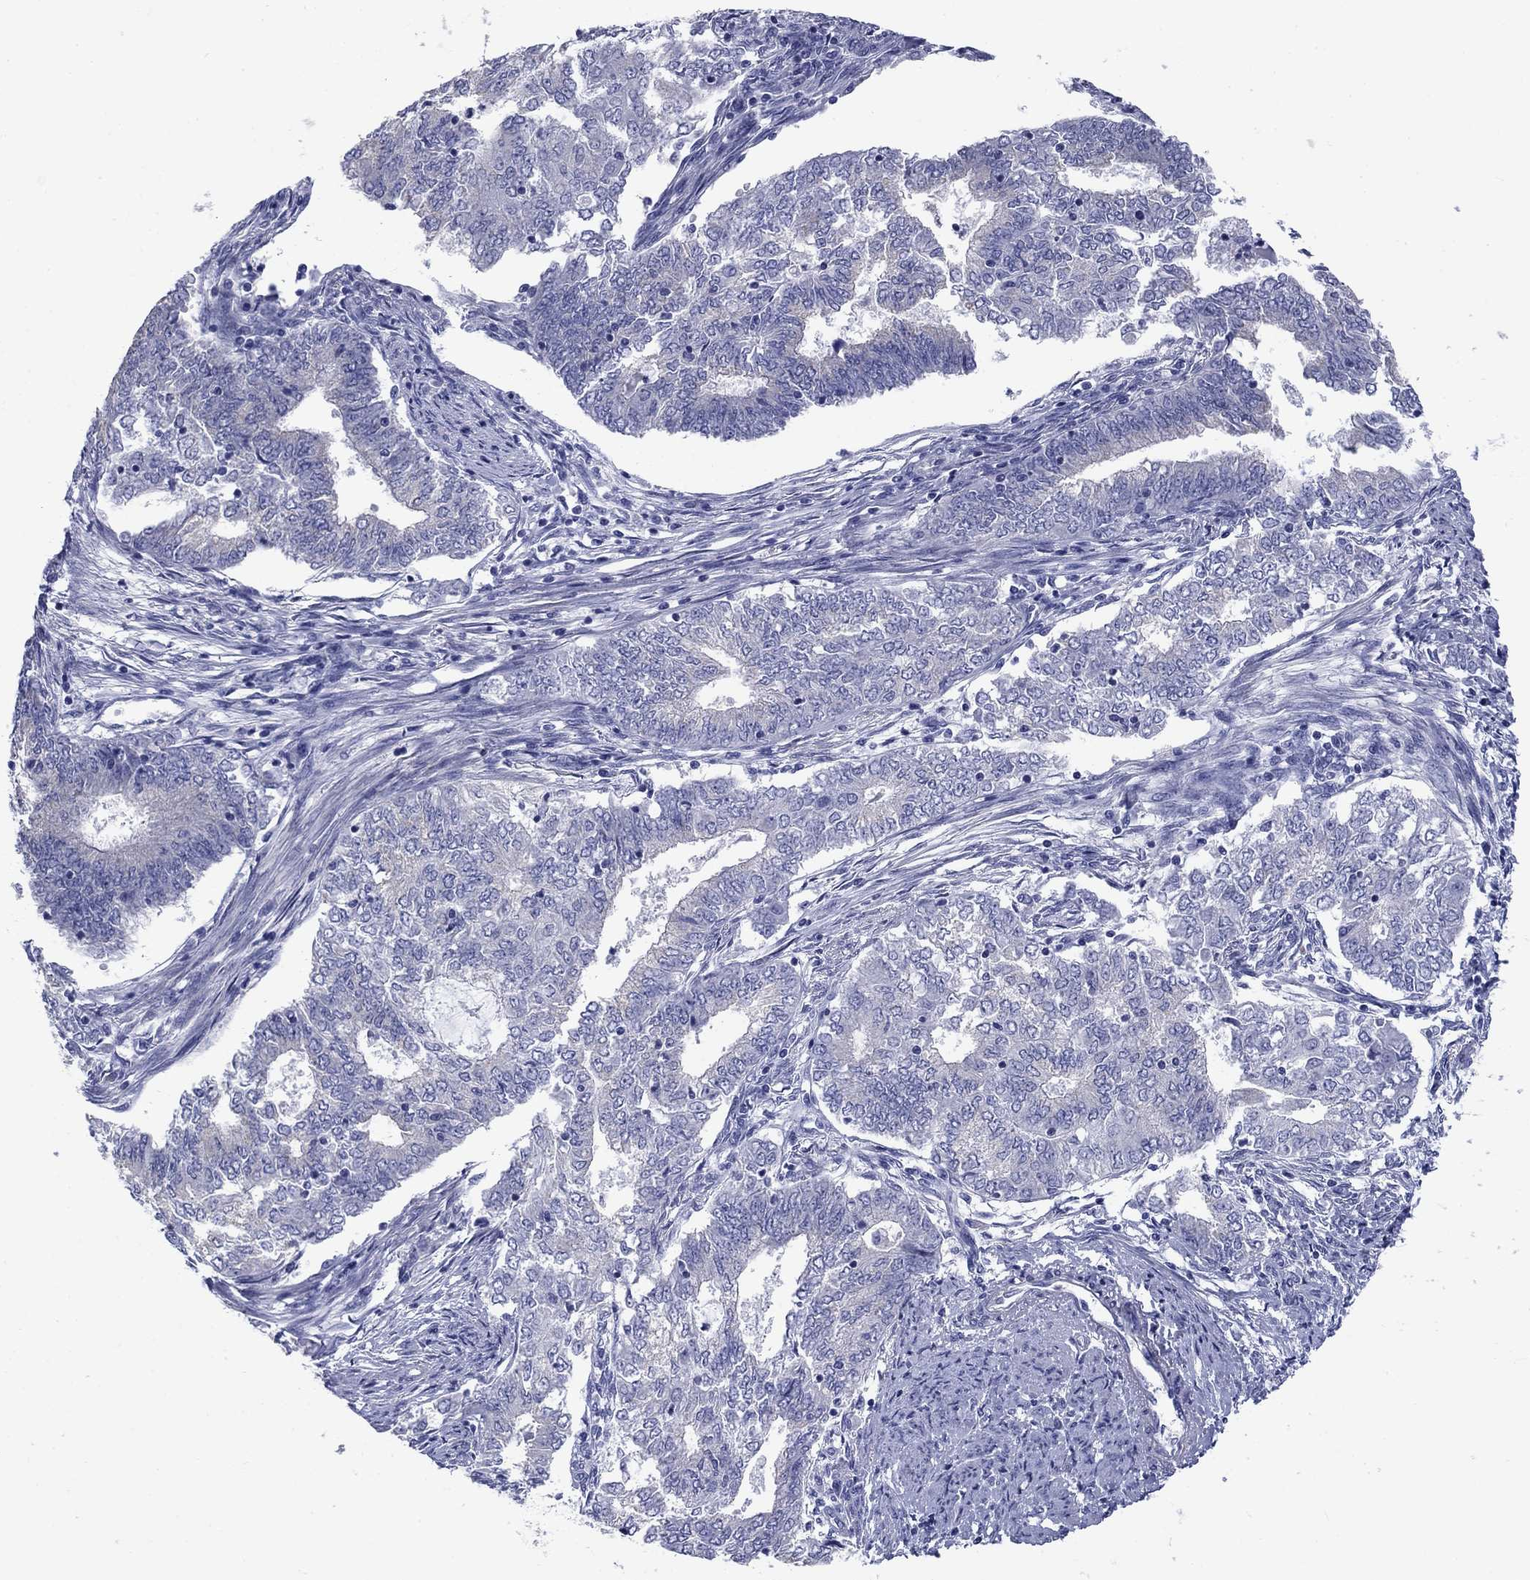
{"staining": {"intensity": "negative", "quantity": "none", "location": "none"}, "tissue": "endometrial cancer", "cell_type": "Tumor cells", "image_type": "cancer", "snomed": [{"axis": "morphology", "description": "Adenocarcinoma, NOS"}, {"axis": "topography", "description": "Endometrium"}], "caption": "DAB (3,3'-diaminobenzidine) immunohistochemical staining of human endometrial cancer (adenocarcinoma) displays no significant expression in tumor cells.", "gene": "PRKCG", "patient": {"sex": "female", "age": 62}}